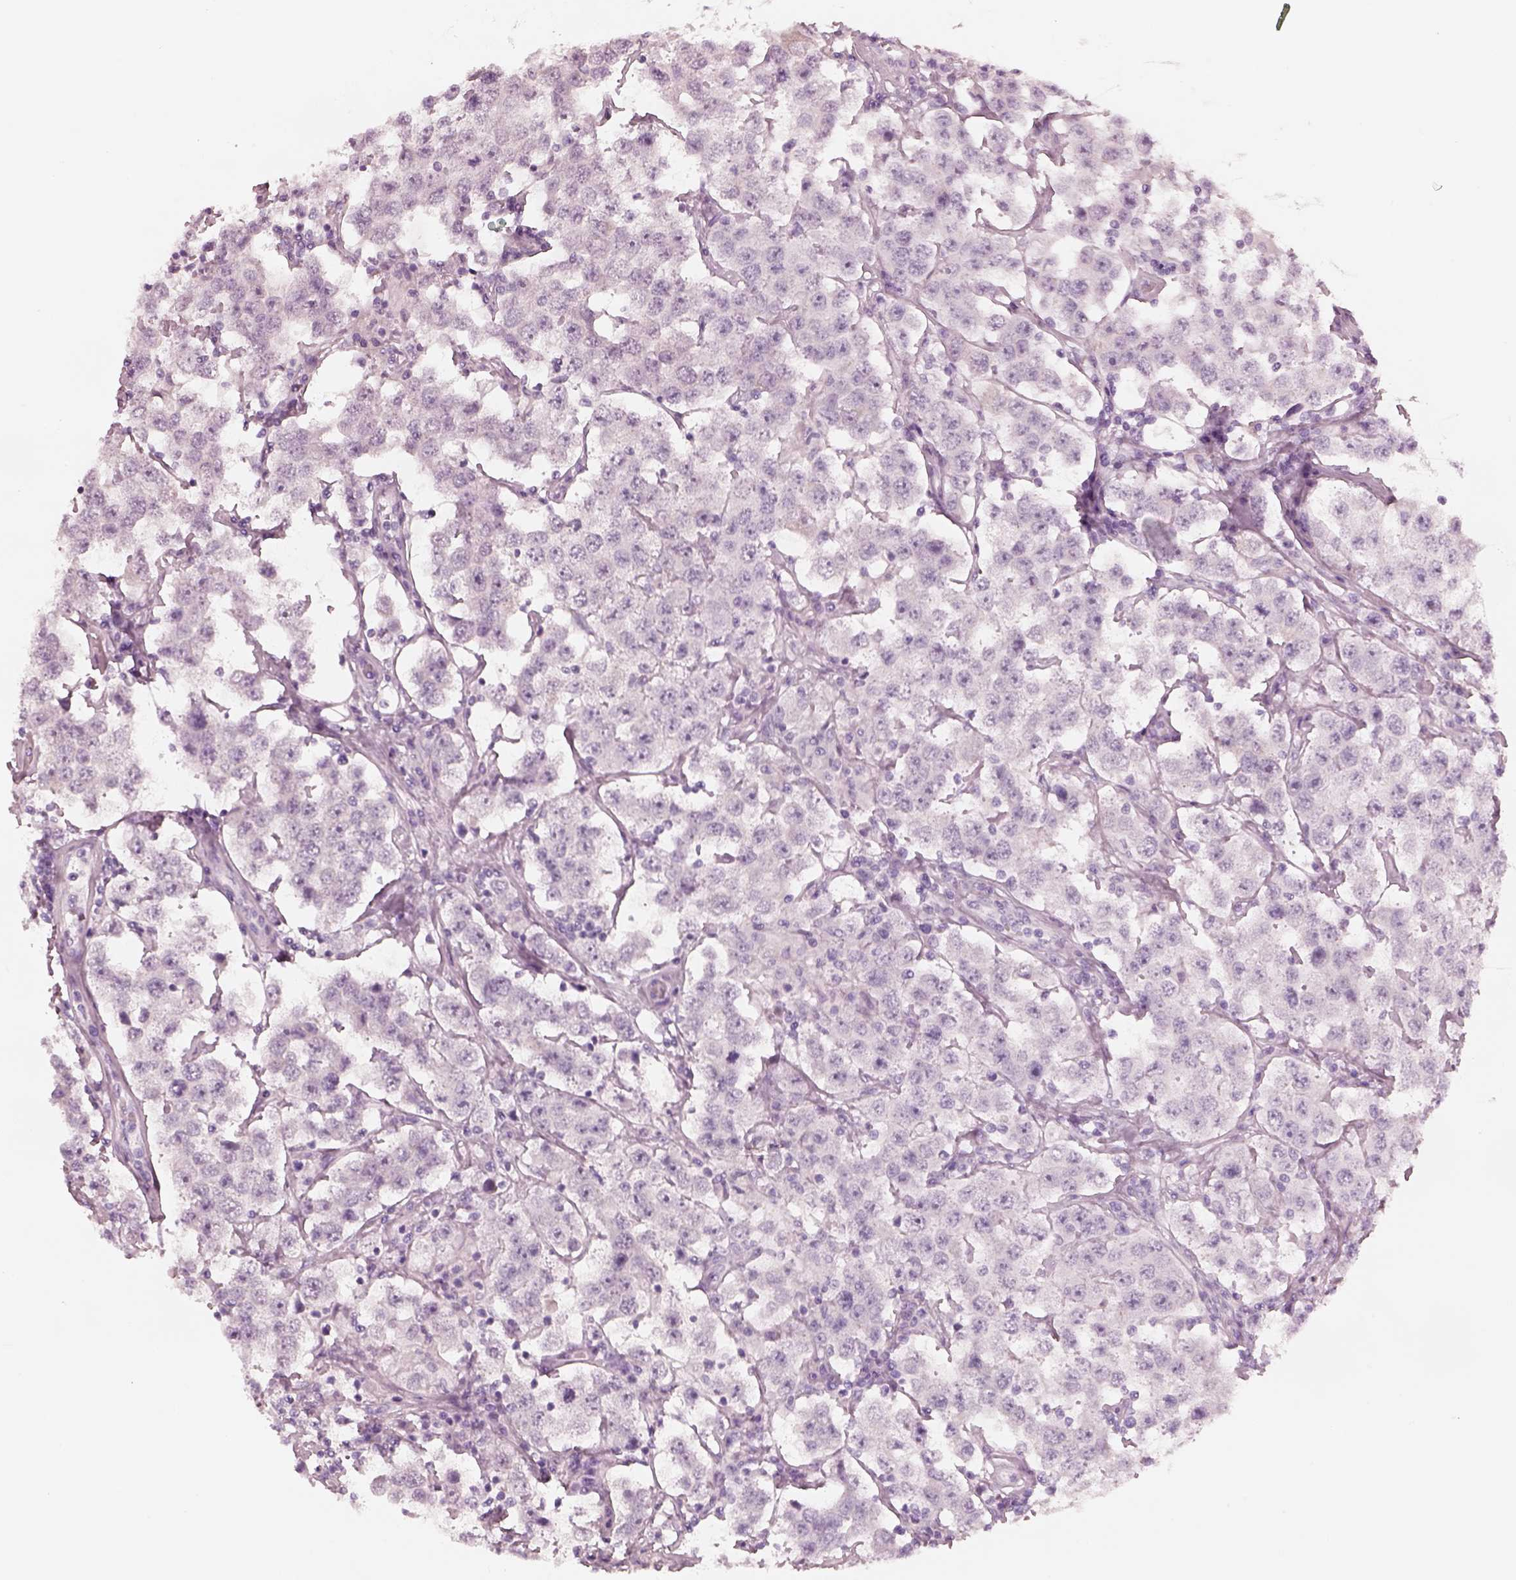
{"staining": {"intensity": "negative", "quantity": "none", "location": "none"}, "tissue": "testis cancer", "cell_type": "Tumor cells", "image_type": "cancer", "snomed": [{"axis": "morphology", "description": "Seminoma, NOS"}, {"axis": "topography", "description": "Testis"}], "caption": "Tumor cells show no significant protein staining in testis cancer (seminoma).", "gene": "PON3", "patient": {"sex": "male", "age": 52}}